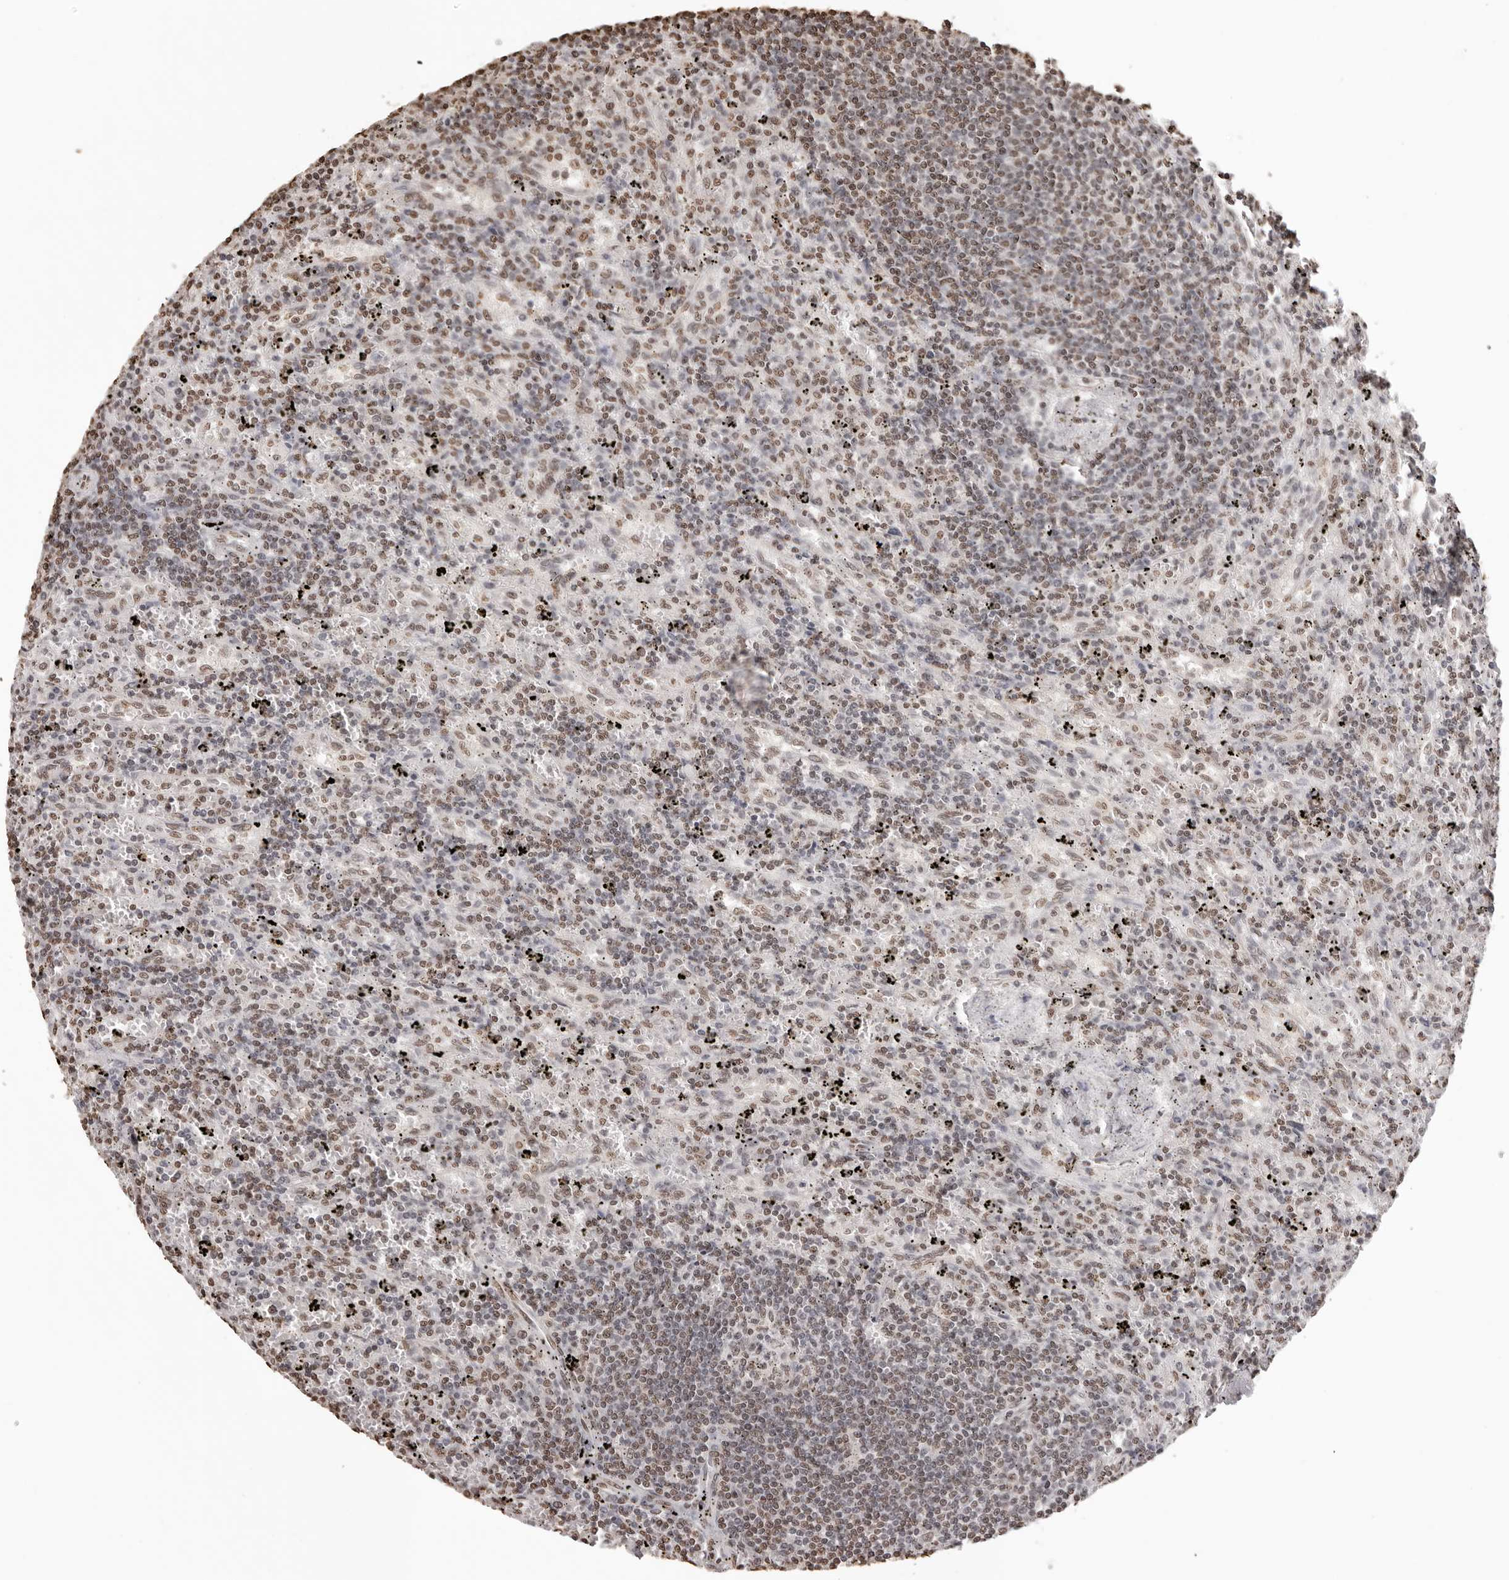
{"staining": {"intensity": "moderate", "quantity": "25%-75%", "location": "nuclear"}, "tissue": "lymphoma", "cell_type": "Tumor cells", "image_type": "cancer", "snomed": [{"axis": "morphology", "description": "Malignant lymphoma, non-Hodgkin's type, Low grade"}, {"axis": "topography", "description": "Spleen"}], "caption": "This micrograph displays immunohistochemistry (IHC) staining of human lymphoma, with medium moderate nuclear expression in approximately 25%-75% of tumor cells.", "gene": "OLIG3", "patient": {"sex": "male", "age": 76}}